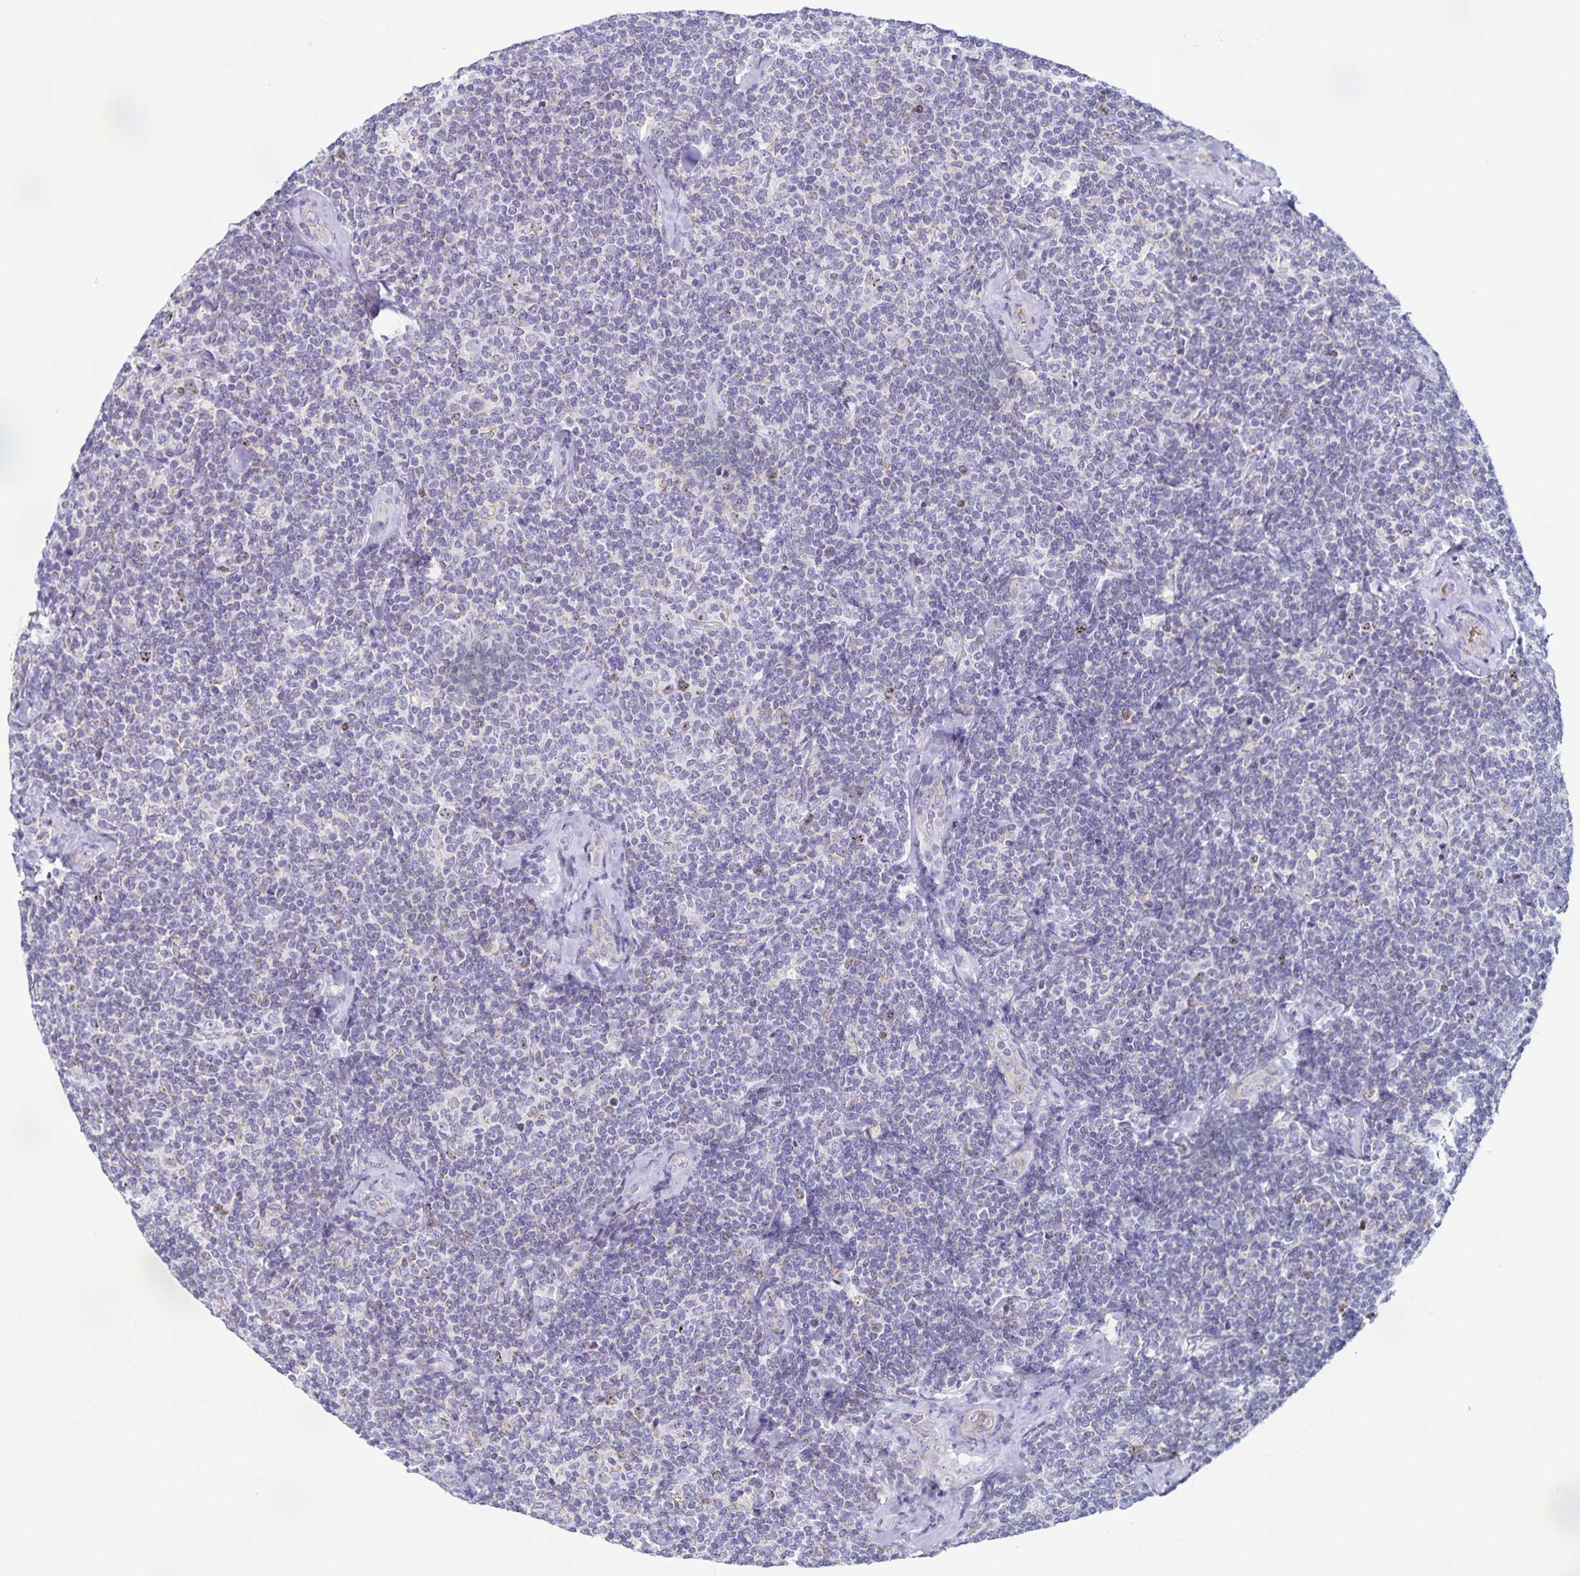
{"staining": {"intensity": "negative", "quantity": "none", "location": "none"}, "tissue": "lymphoma", "cell_type": "Tumor cells", "image_type": "cancer", "snomed": [{"axis": "morphology", "description": "Malignant lymphoma, non-Hodgkin's type, Low grade"}, {"axis": "topography", "description": "Lymph node"}], "caption": "This is a histopathology image of immunohistochemistry (IHC) staining of malignant lymphoma, non-Hodgkin's type (low-grade), which shows no positivity in tumor cells.", "gene": "CENPH", "patient": {"sex": "female", "age": 56}}